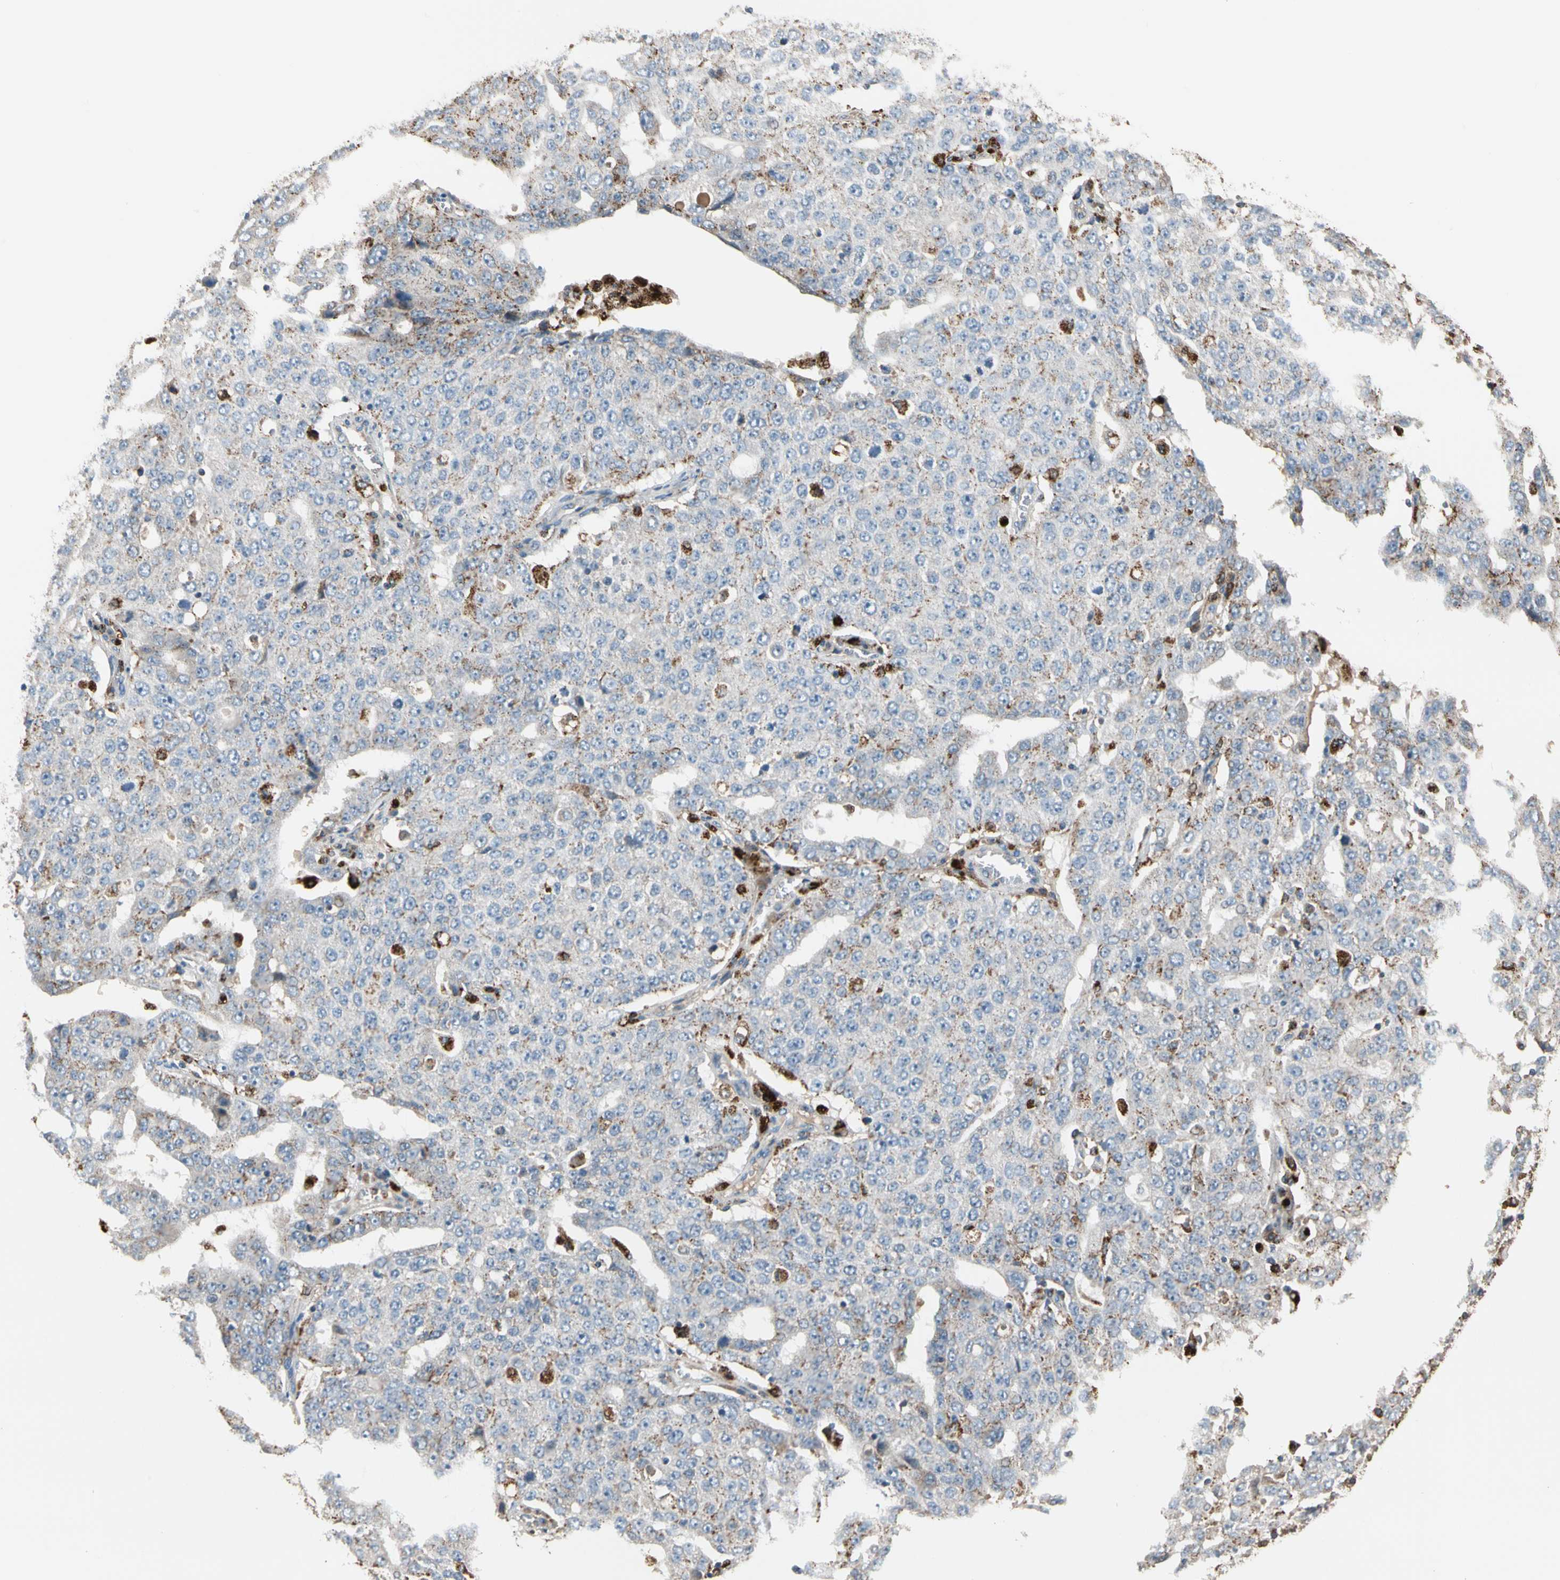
{"staining": {"intensity": "moderate", "quantity": "<25%", "location": "cytoplasmic/membranous"}, "tissue": "ovarian cancer", "cell_type": "Tumor cells", "image_type": "cancer", "snomed": [{"axis": "morphology", "description": "Carcinoma, endometroid"}, {"axis": "topography", "description": "Ovary"}], "caption": "An immunohistochemistry (IHC) image of neoplastic tissue is shown. Protein staining in brown shows moderate cytoplasmic/membranous positivity in ovarian cancer (endometroid carcinoma) within tumor cells.", "gene": "GM2A", "patient": {"sex": "female", "age": 62}}